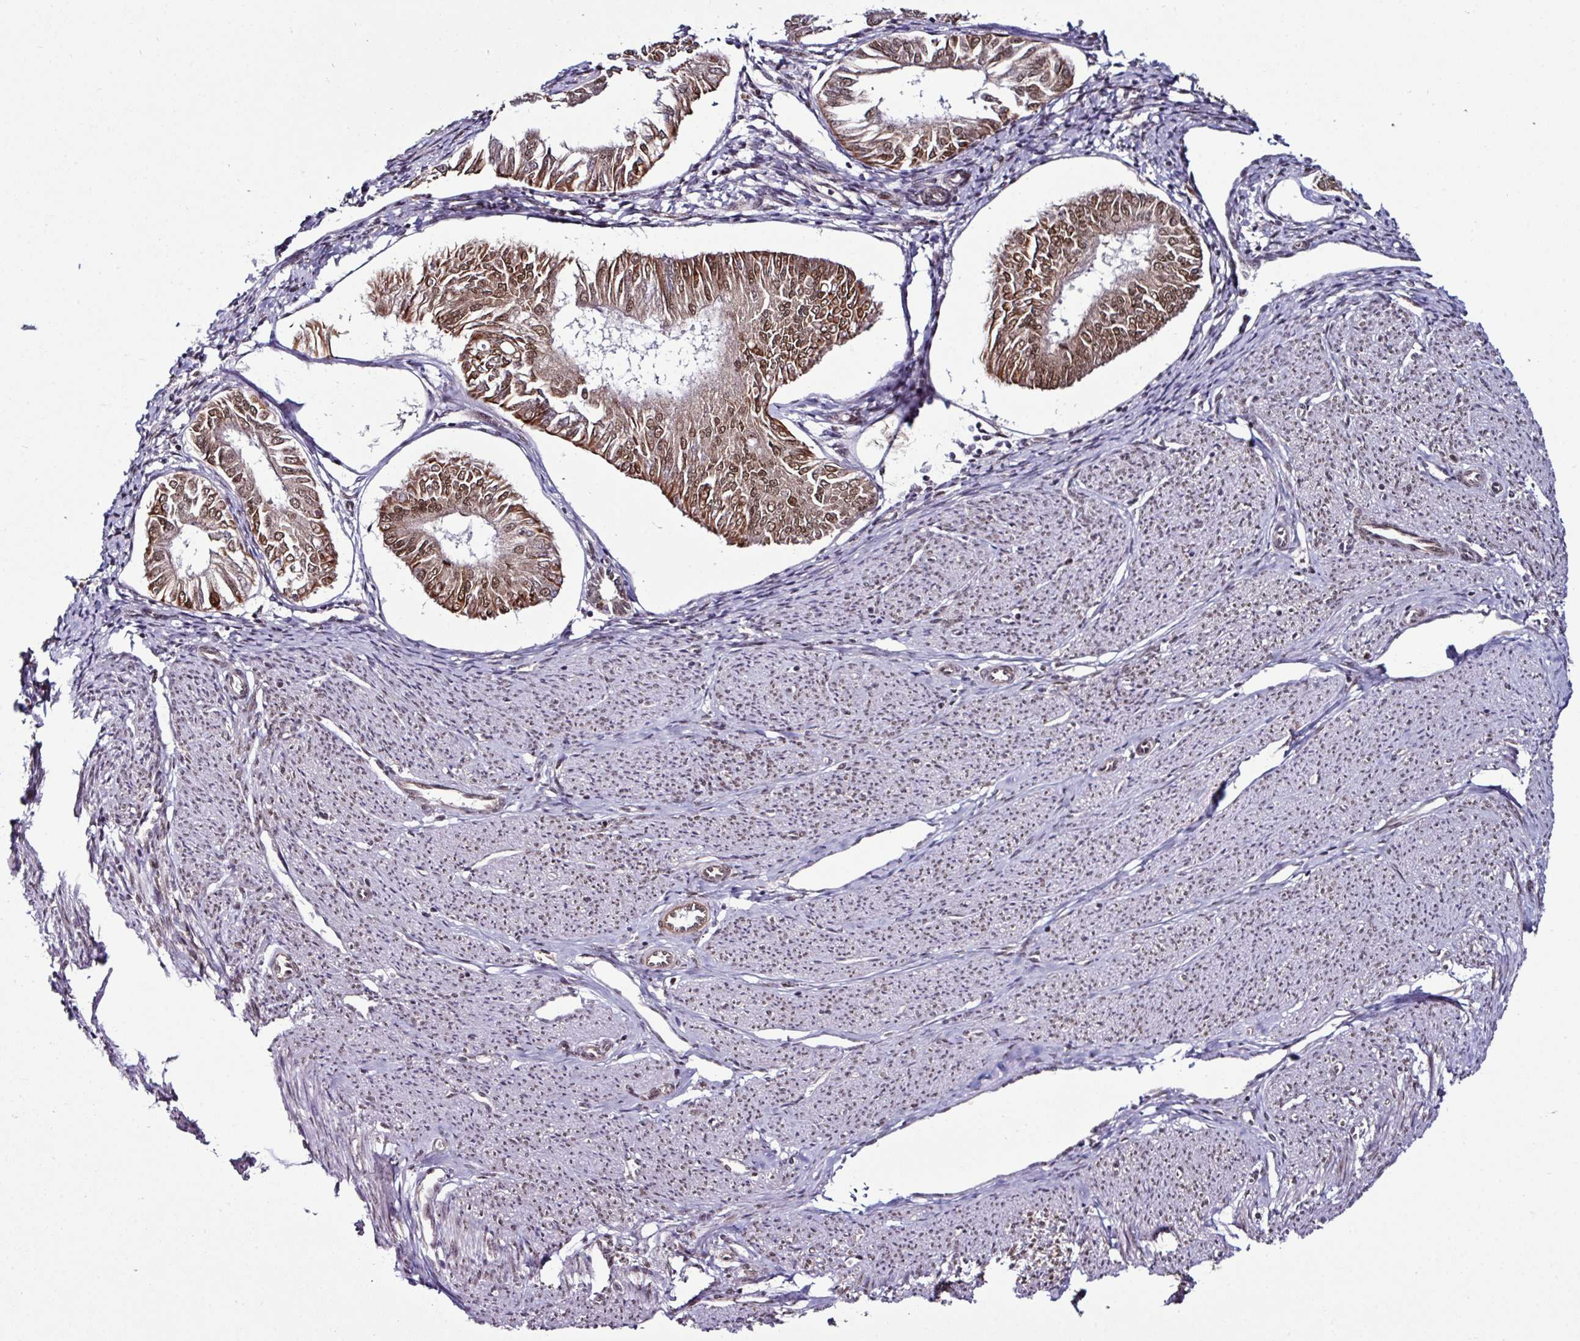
{"staining": {"intensity": "moderate", "quantity": "25%-75%", "location": "cytoplasmic/membranous,nuclear"}, "tissue": "endometrial cancer", "cell_type": "Tumor cells", "image_type": "cancer", "snomed": [{"axis": "morphology", "description": "Adenocarcinoma, NOS"}, {"axis": "topography", "description": "Endometrium"}], "caption": "Immunohistochemistry (IHC) histopathology image of neoplastic tissue: human endometrial cancer stained using immunohistochemistry (IHC) reveals medium levels of moderate protein expression localized specifically in the cytoplasmic/membranous and nuclear of tumor cells, appearing as a cytoplasmic/membranous and nuclear brown color.", "gene": "MORF4L2", "patient": {"sex": "female", "age": 58}}